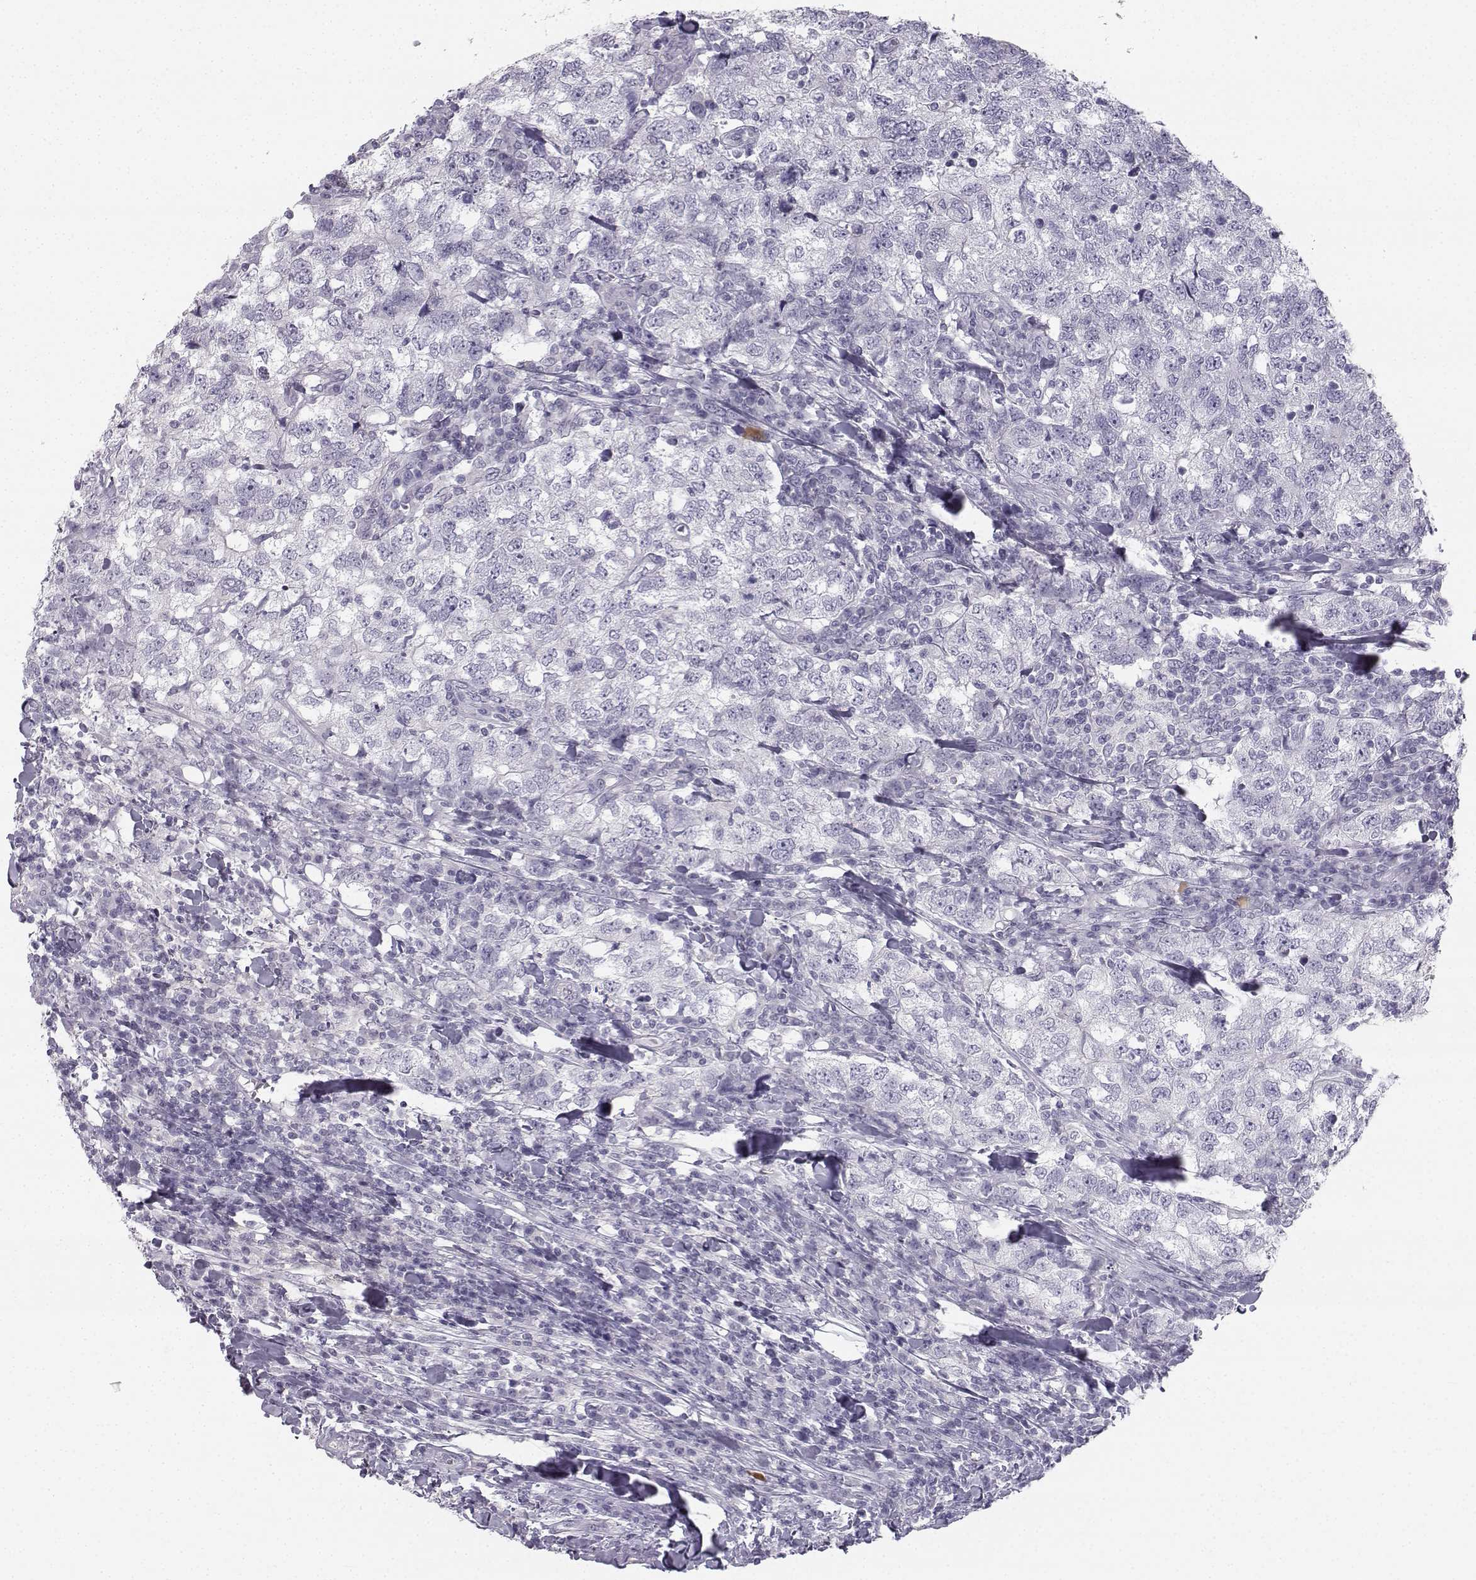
{"staining": {"intensity": "negative", "quantity": "none", "location": "none"}, "tissue": "breast cancer", "cell_type": "Tumor cells", "image_type": "cancer", "snomed": [{"axis": "morphology", "description": "Duct carcinoma"}, {"axis": "topography", "description": "Breast"}], "caption": "Tumor cells show no significant staining in breast invasive ductal carcinoma. Brightfield microscopy of immunohistochemistry (IHC) stained with DAB (3,3'-diaminobenzidine) (brown) and hematoxylin (blue), captured at high magnification.", "gene": "SYCE1", "patient": {"sex": "female", "age": 30}}